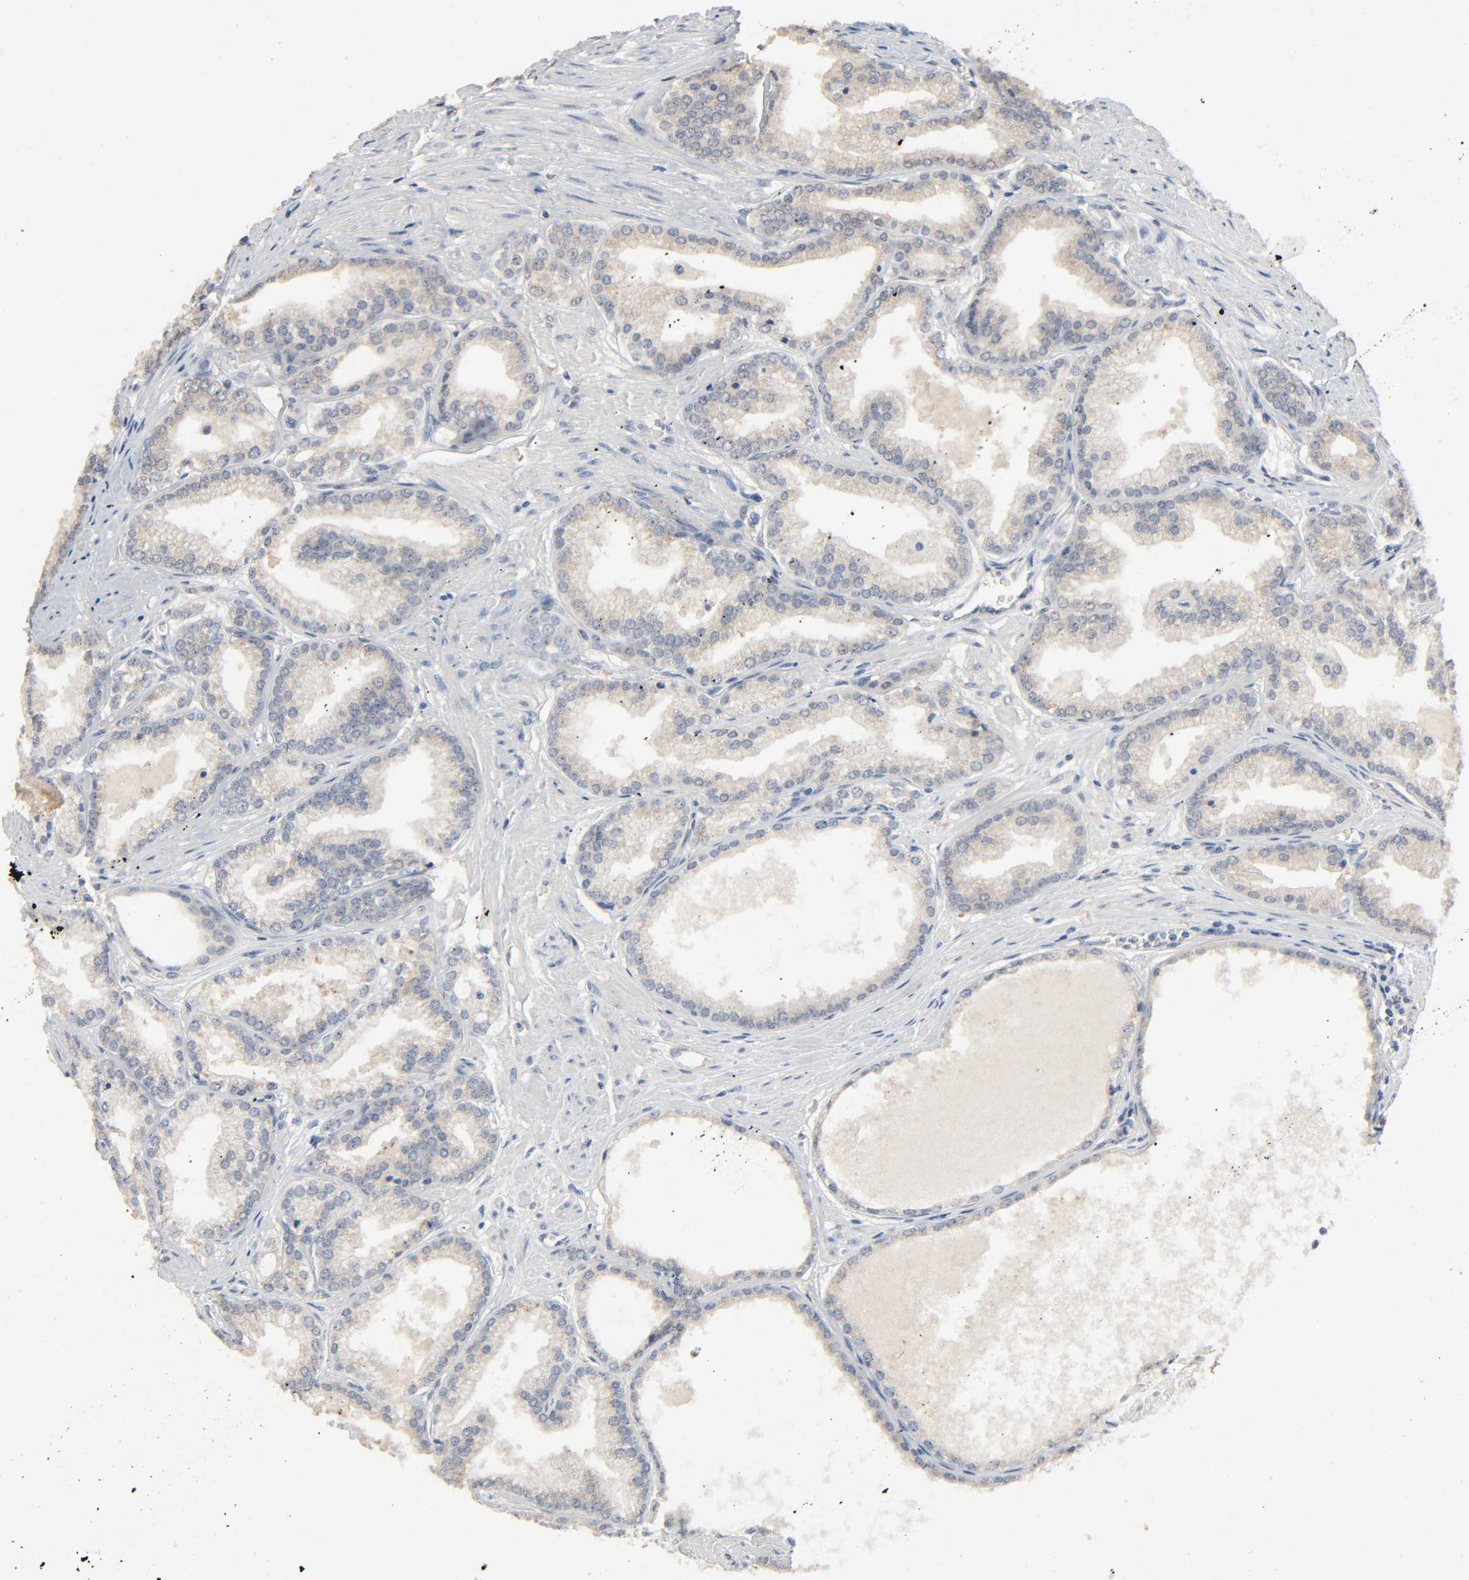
{"staining": {"intensity": "negative", "quantity": "none", "location": "none"}, "tissue": "prostate cancer", "cell_type": "Tumor cells", "image_type": "cancer", "snomed": [{"axis": "morphology", "description": "Adenocarcinoma, High grade"}, {"axis": "topography", "description": "Prostate"}], "caption": "Immunohistochemistry (IHC) of human prostate adenocarcinoma (high-grade) reveals no staining in tumor cells.", "gene": "MAGEA8", "patient": {"sex": "male", "age": 61}}